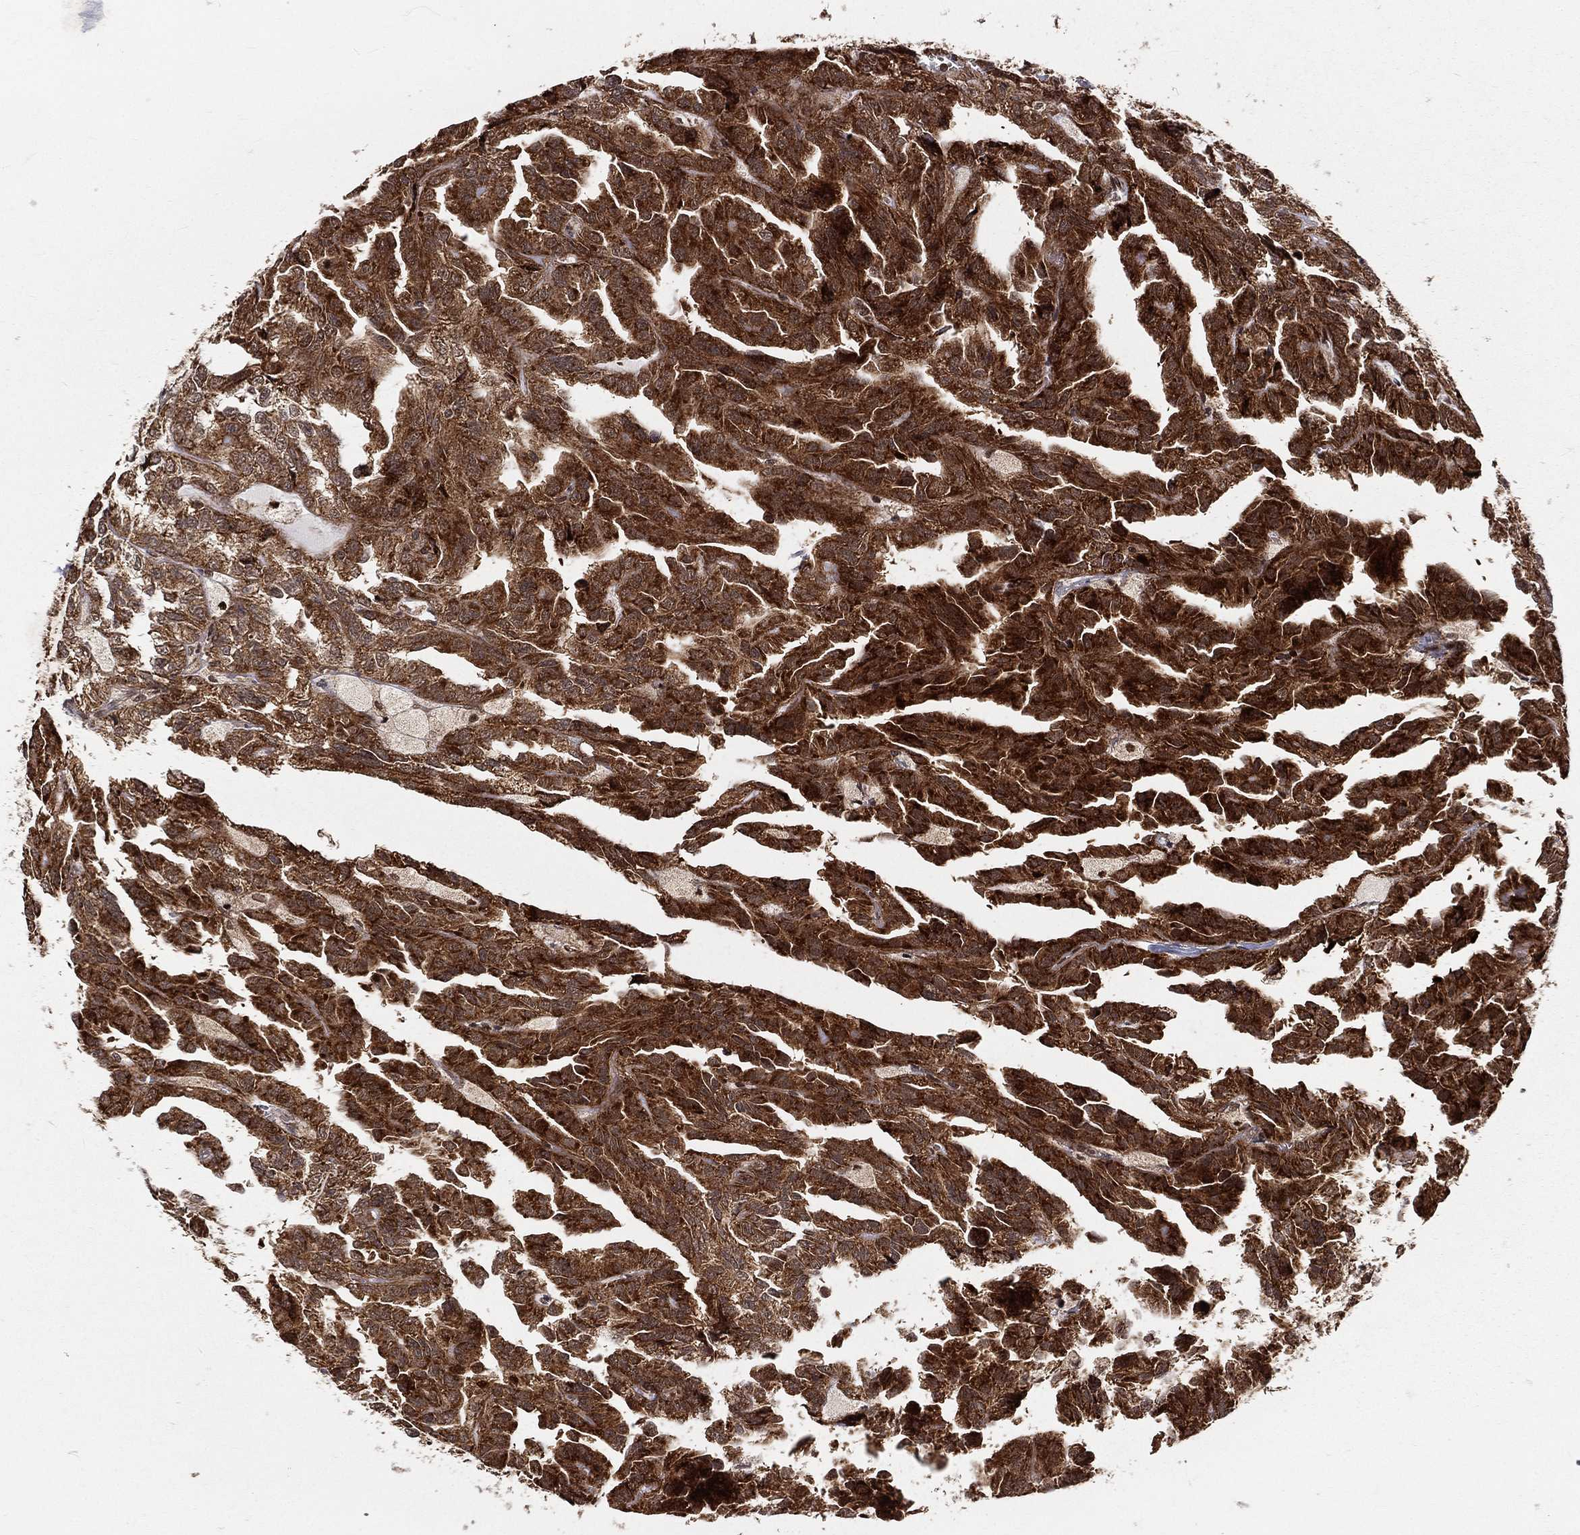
{"staining": {"intensity": "strong", "quantity": ">75%", "location": "cytoplasmic/membranous"}, "tissue": "renal cancer", "cell_type": "Tumor cells", "image_type": "cancer", "snomed": [{"axis": "morphology", "description": "Adenocarcinoma, NOS"}, {"axis": "topography", "description": "Kidney"}], "caption": "High-power microscopy captured an IHC histopathology image of renal adenocarcinoma, revealing strong cytoplasmic/membranous expression in about >75% of tumor cells. (DAB IHC with brightfield microscopy, high magnification).", "gene": "MDM2", "patient": {"sex": "male", "age": 79}}